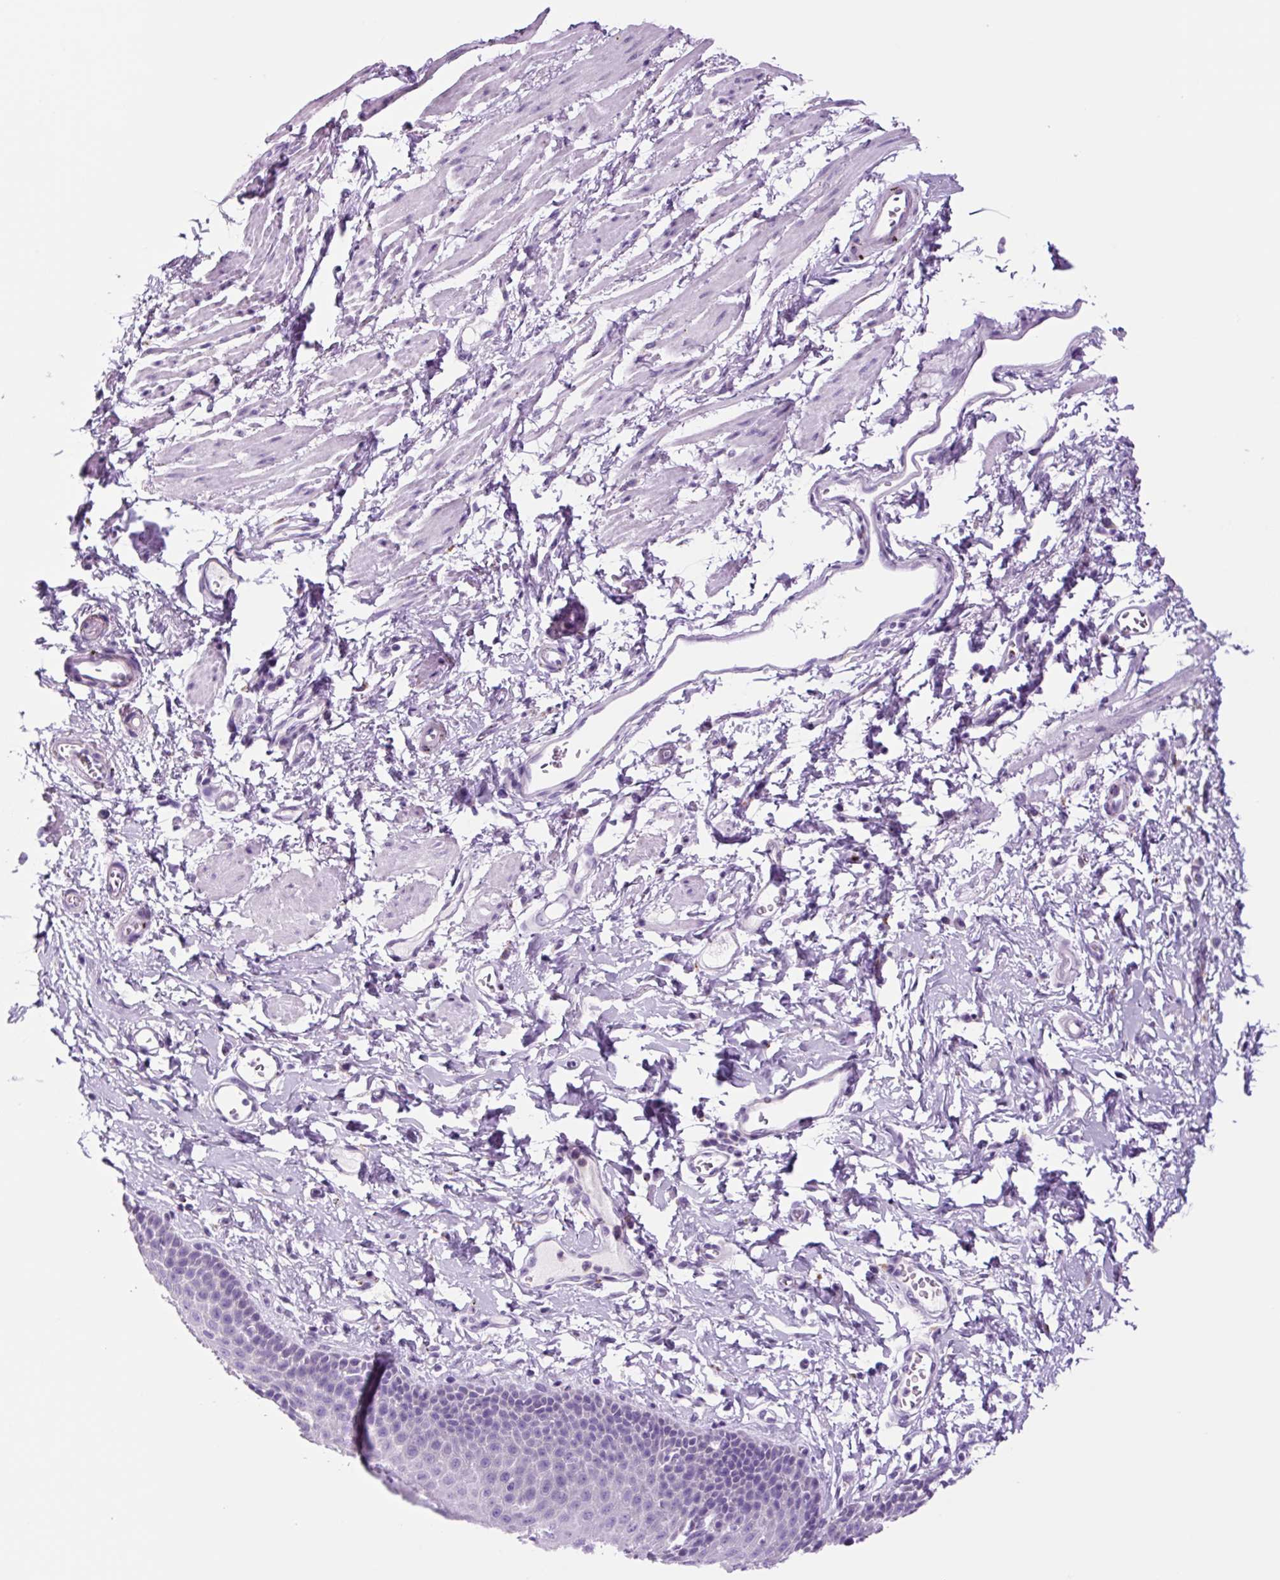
{"staining": {"intensity": "negative", "quantity": "none", "location": "none"}, "tissue": "esophagus", "cell_type": "Squamous epithelial cells", "image_type": "normal", "snomed": [{"axis": "morphology", "description": "Normal tissue, NOS"}, {"axis": "topography", "description": "Esophagus"}], "caption": "Squamous epithelial cells show no significant expression in unremarkable esophagus.", "gene": "LCN10", "patient": {"sex": "male", "age": 70}}